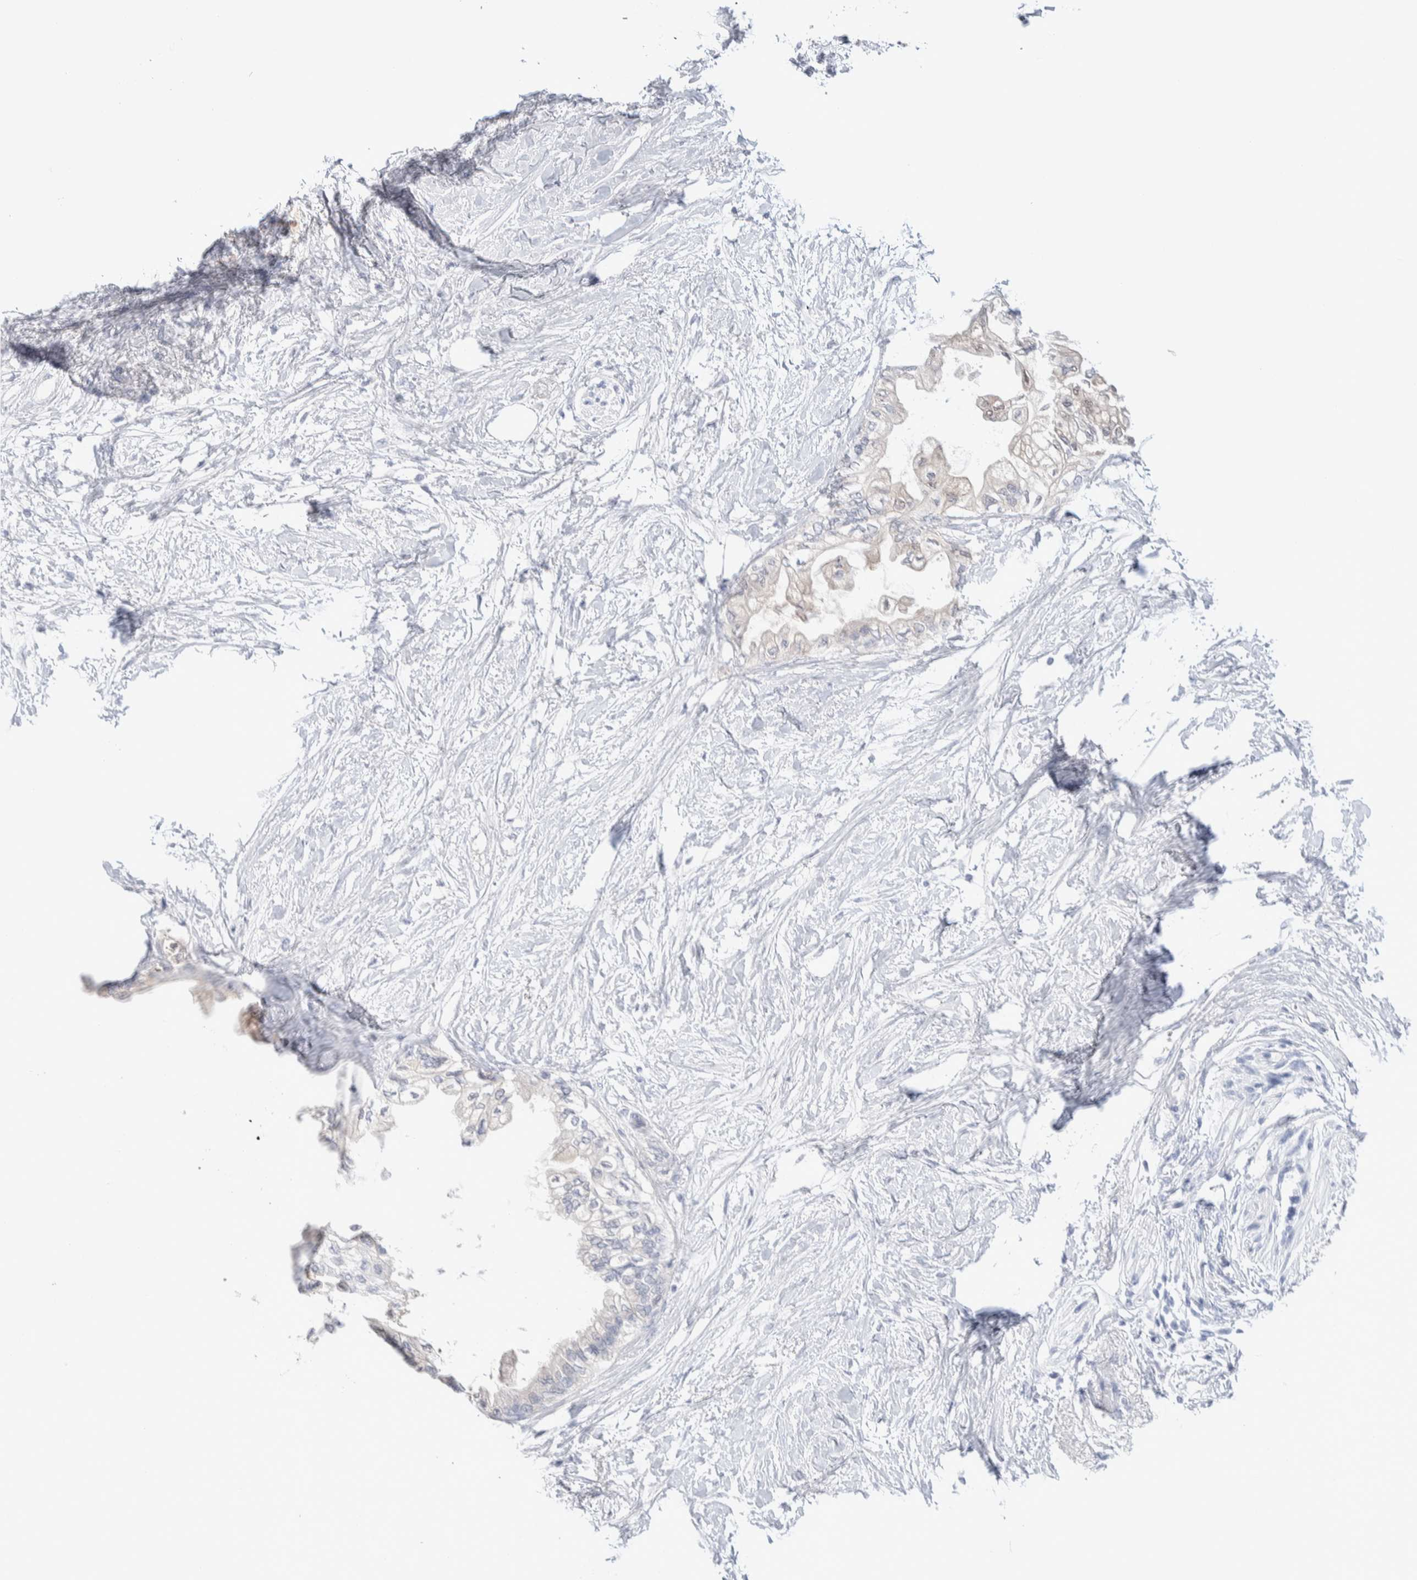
{"staining": {"intensity": "negative", "quantity": "none", "location": "none"}, "tissue": "pancreatic cancer", "cell_type": "Tumor cells", "image_type": "cancer", "snomed": [{"axis": "morphology", "description": "Normal tissue, NOS"}, {"axis": "morphology", "description": "Adenocarcinoma, NOS"}, {"axis": "topography", "description": "Pancreas"}, {"axis": "topography", "description": "Duodenum"}], "caption": "This is an immunohistochemistry micrograph of human pancreatic cancer. There is no expression in tumor cells.", "gene": "GDA", "patient": {"sex": "female", "age": 60}}